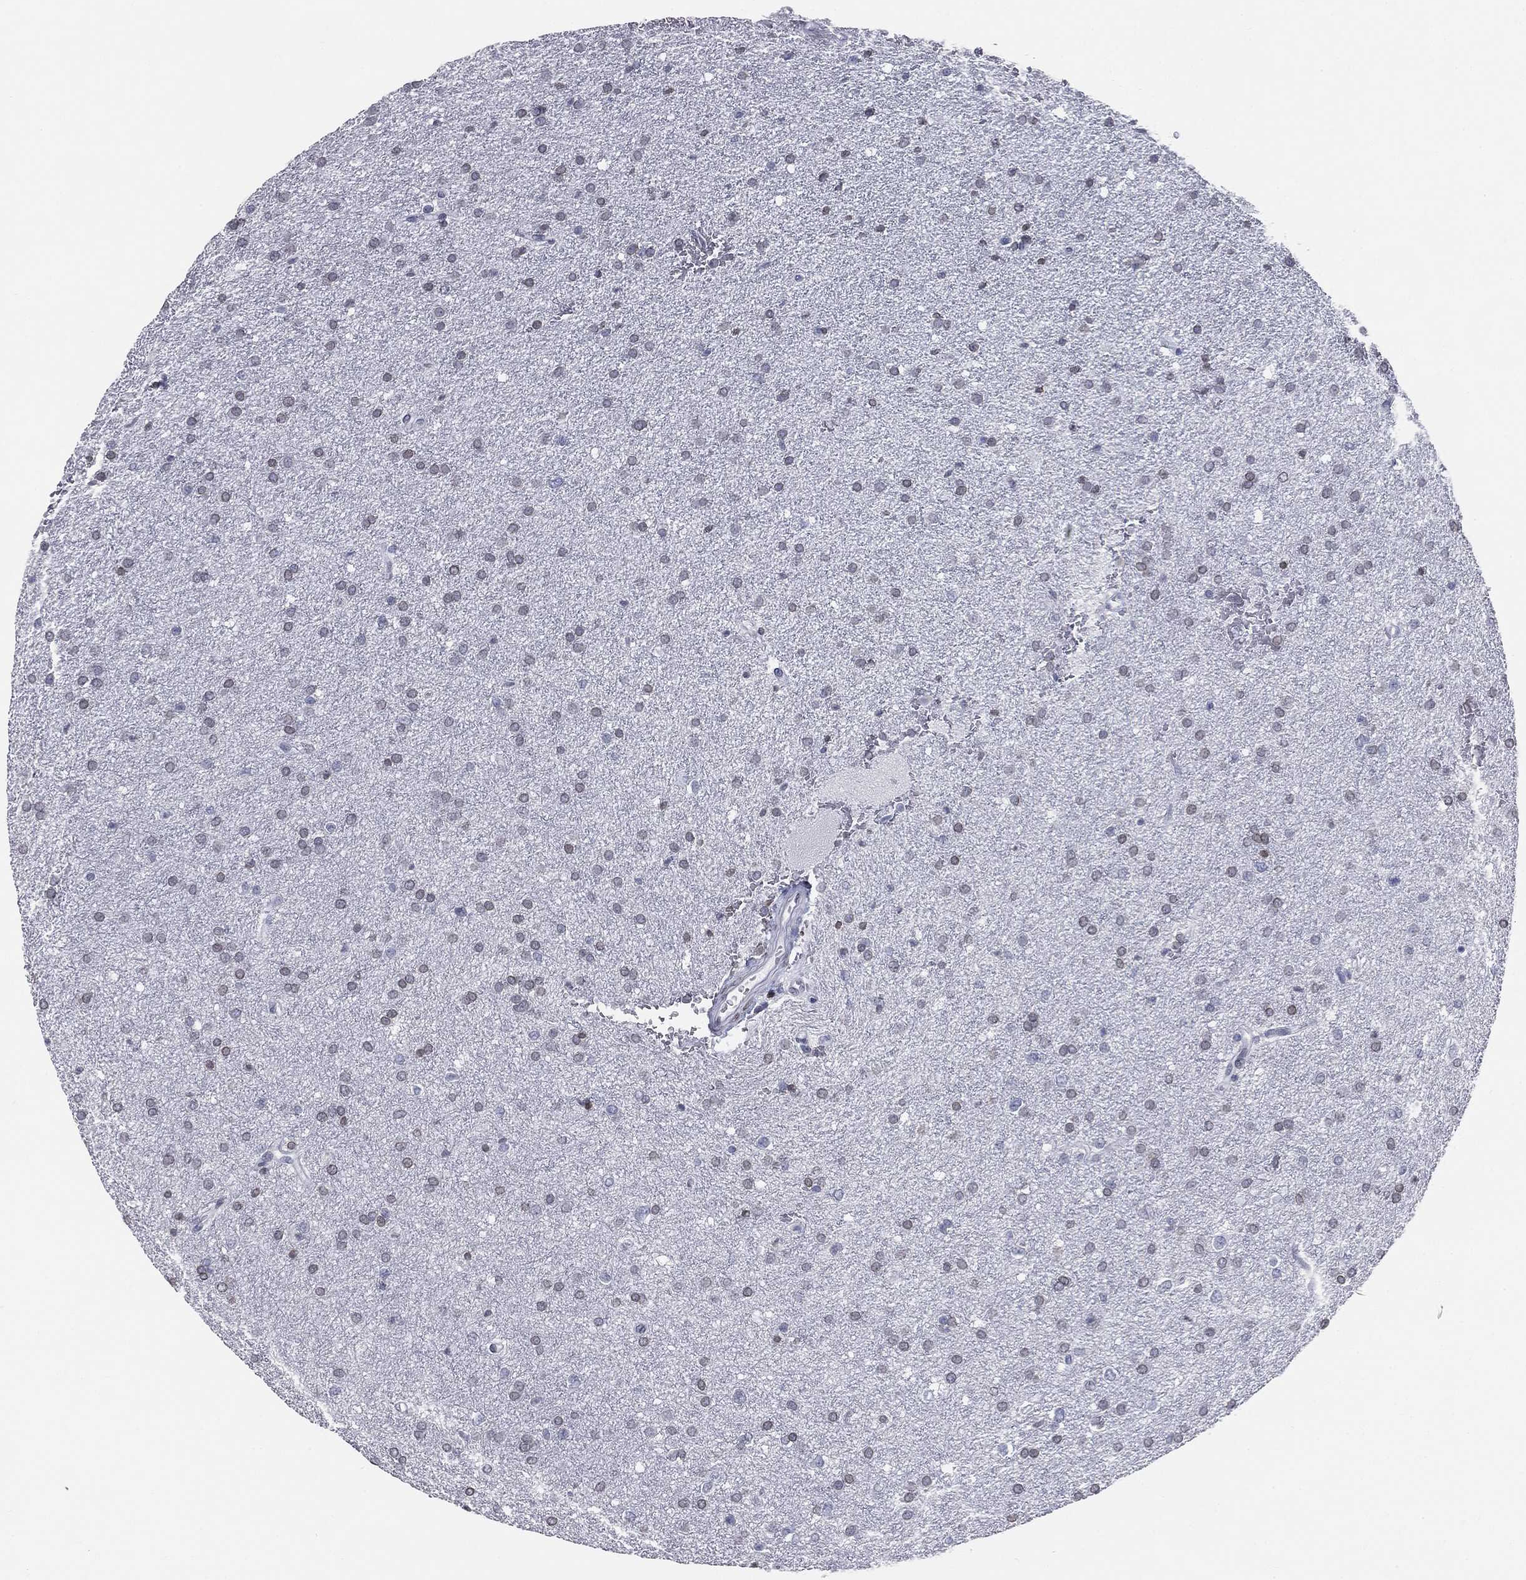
{"staining": {"intensity": "negative", "quantity": "none", "location": "none"}, "tissue": "glioma", "cell_type": "Tumor cells", "image_type": "cancer", "snomed": [{"axis": "morphology", "description": "Glioma, malignant, Low grade"}, {"axis": "topography", "description": "Brain"}], "caption": "This is an immunohistochemistry histopathology image of glioma. There is no staining in tumor cells.", "gene": "ALDOB", "patient": {"sex": "female", "age": 37}}